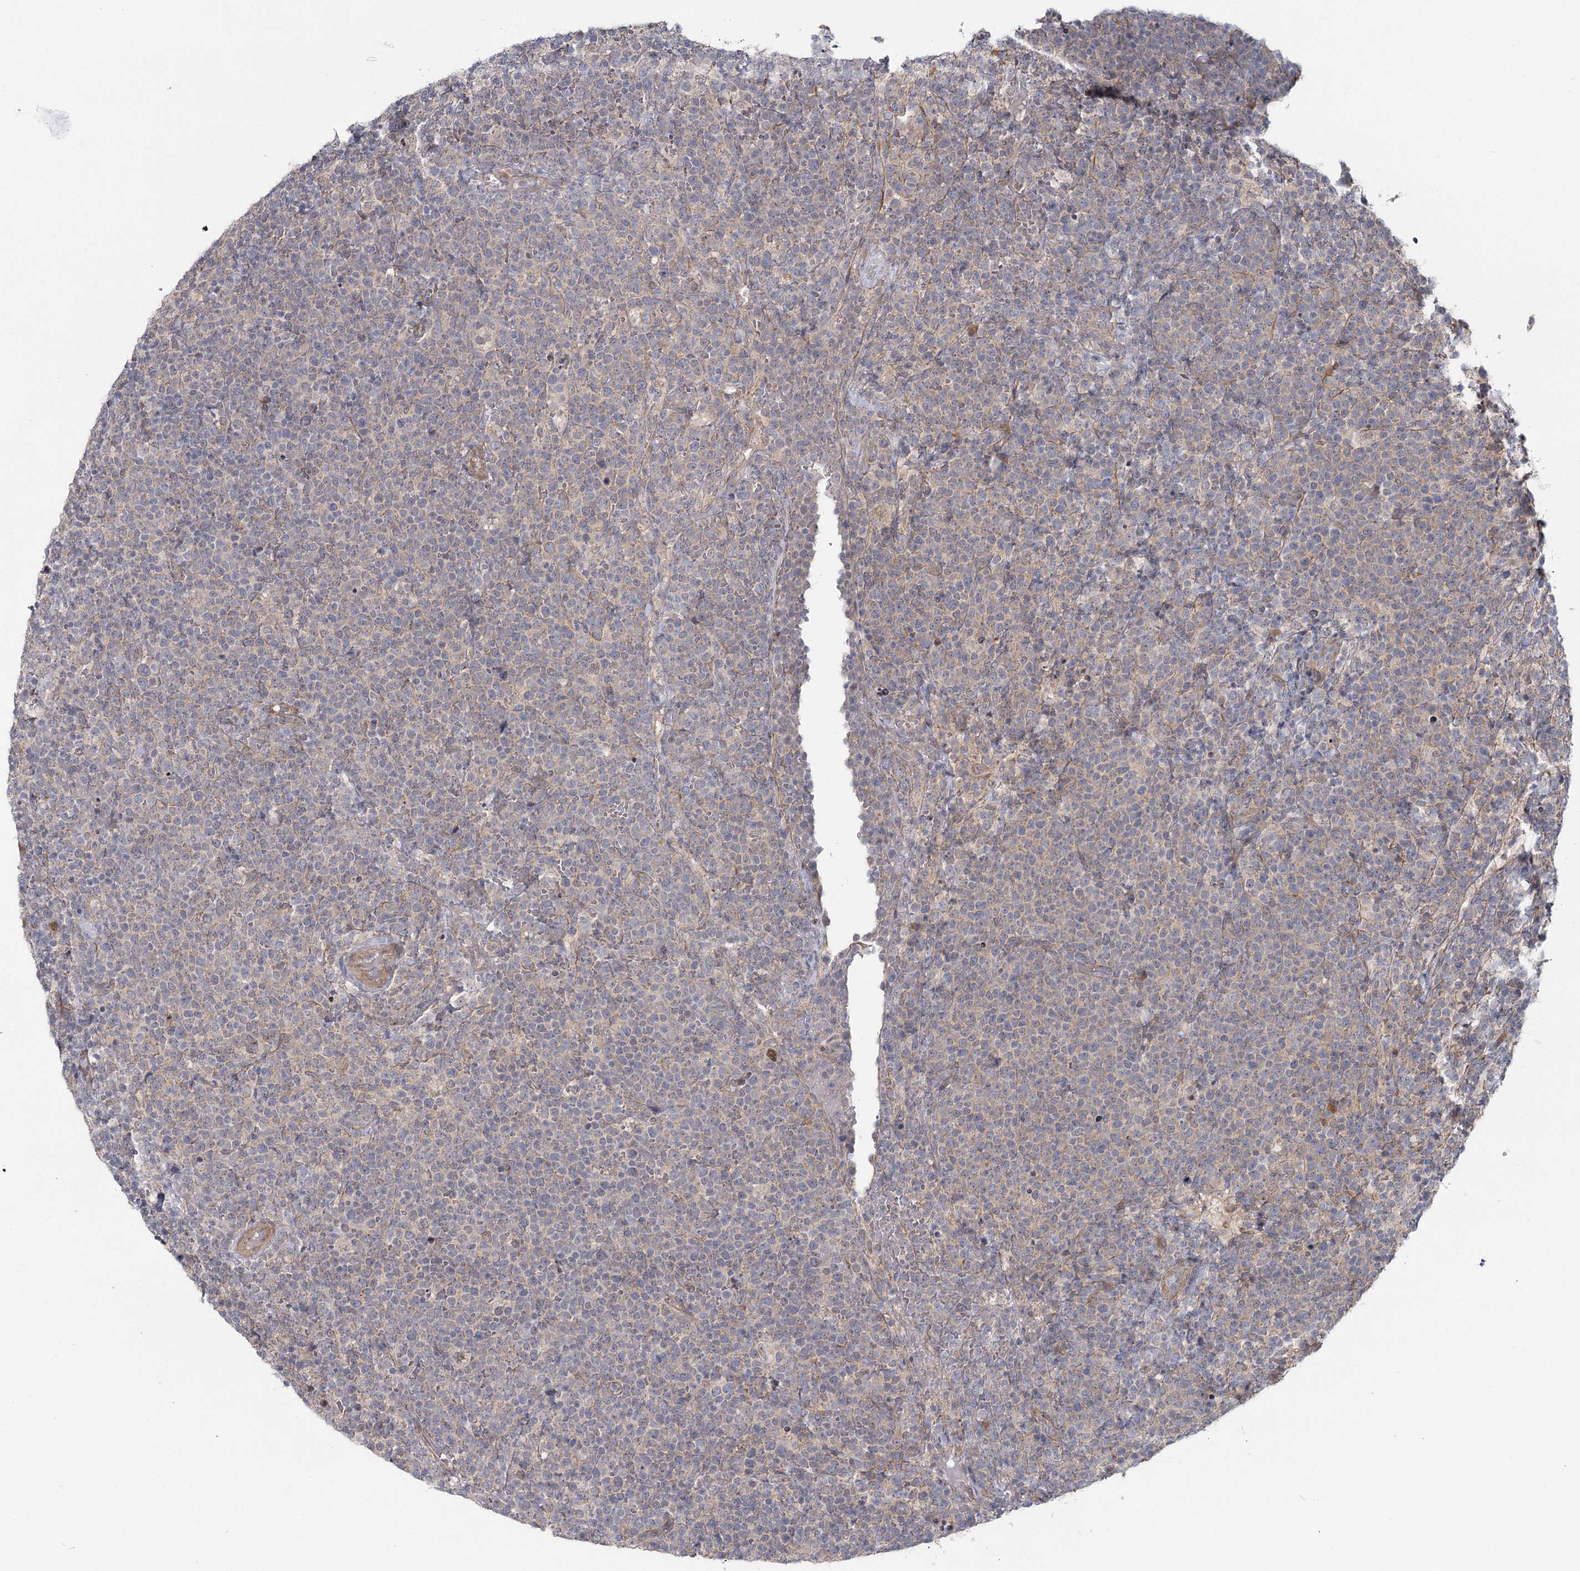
{"staining": {"intensity": "negative", "quantity": "none", "location": "none"}, "tissue": "lymphoma", "cell_type": "Tumor cells", "image_type": "cancer", "snomed": [{"axis": "morphology", "description": "Malignant lymphoma, non-Hodgkin's type, High grade"}, {"axis": "topography", "description": "Lymph node"}], "caption": "Immunohistochemistry of lymphoma exhibits no staining in tumor cells. Brightfield microscopy of immunohistochemistry (IHC) stained with DAB (brown) and hematoxylin (blue), captured at high magnification.", "gene": "TBC1D9B", "patient": {"sex": "male", "age": 61}}